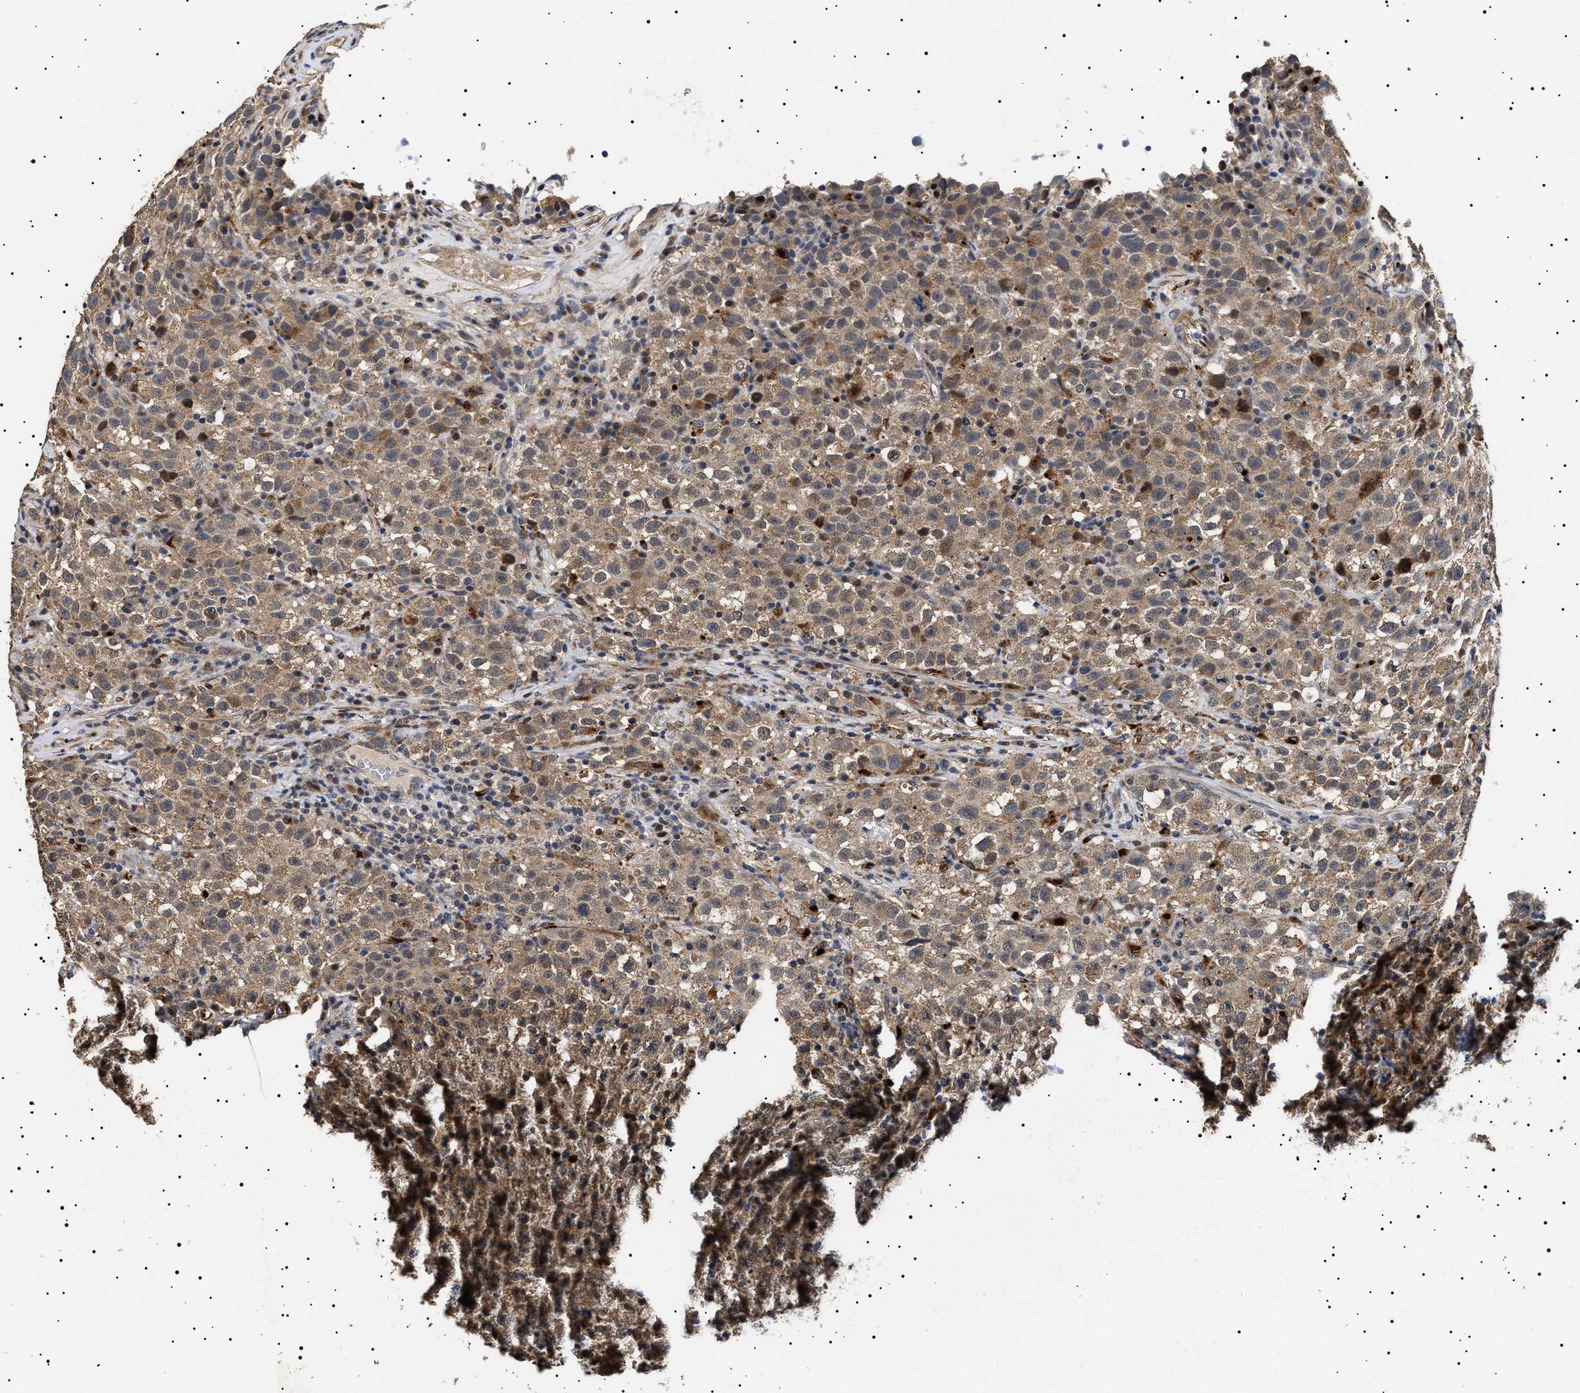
{"staining": {"intensity": "moderate", "quantity": ">75%", "location": "cytoplasmic/membranous"}, "tissue": "testis cancer", "cell_type": "Tumor cells", "image_type": "cancer", "snomed": [{"axis": "morphology", "description": "Seminoma, NOS"}, {"axis": "topography", "description": "Testis"}], "caption": "Immunohistochemistry (IHC) staining of testis cancer (seminoma), which shows medium levels of moderate cytoplasmic/membranous expression in approximately >75% of tumor cells indicating moderate cytoplasmic/membranous protein positivity. The staining was performed using DAB (3,3'-diaminobenzidine) (brown) for protein detection and nuclei were counterstained in hematoxylin (blue).", "gene": "RAB34", "patient": {"sex": "male", "age": 22}}